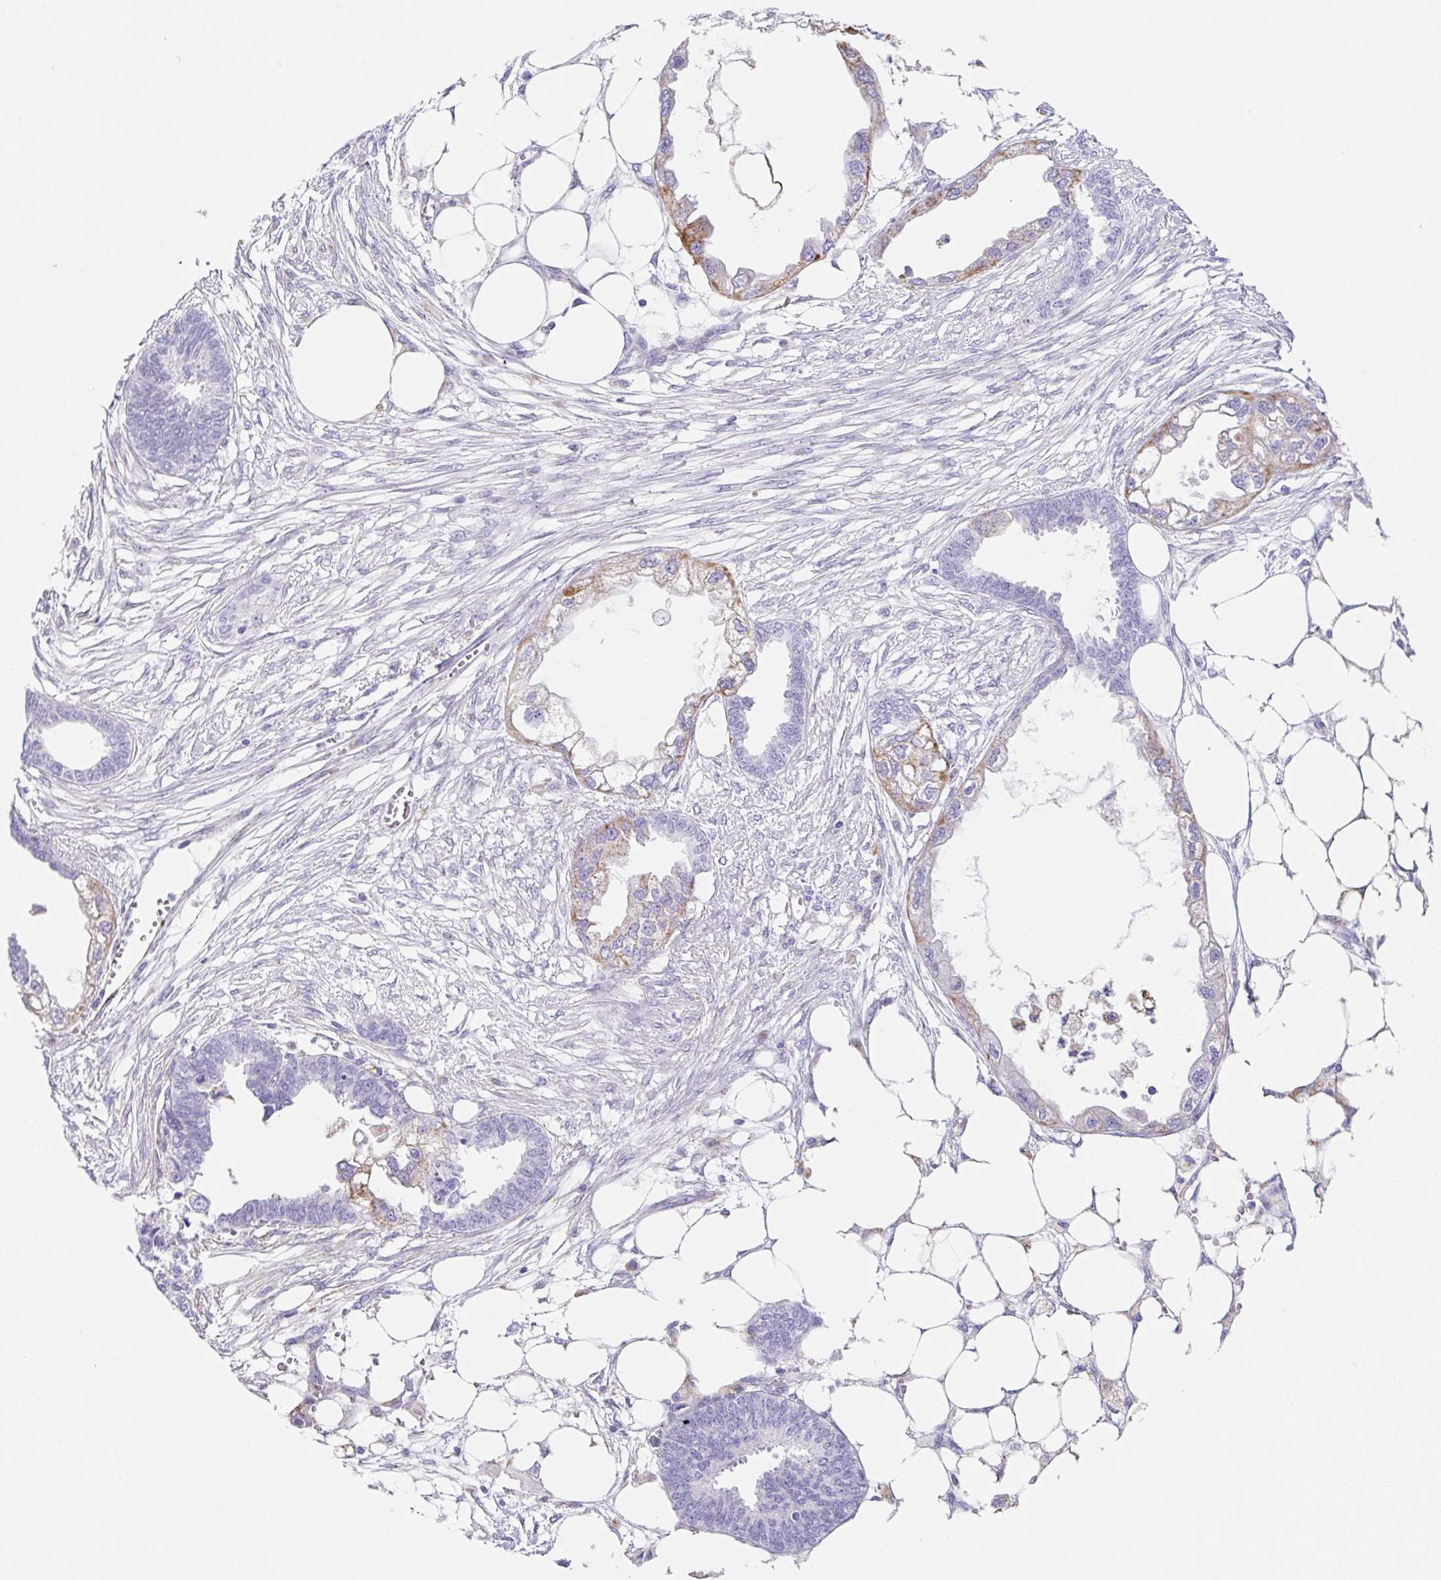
{"staining": {"intensity": "moderate", "quantity": "<25%", "location": "cytoplasmic/membranous"}, "tissue": "endometrial cancer", "cell_type": "Tumor cells", "image_type": "cancer", "snomed": [{"axis": "morphology", "description": "Adenocarcinoma, NOS"}, {"axis": "morphology", "description": "Adenocarcinoma, metastatic, NOS"}, {"axis": "topography", "description": "Adipose tissue"}, {"axis": "topography", "description": "Endometrium"}], "caption": "Endometrial cancer (adenocarcinoma) stained with a brown dye shows moderate cytoplasmic/membranous positive positivity in approximately <25% of tumor cells.", "gene": "DKK4", "patient": {"sex": "female", "age": 67}}